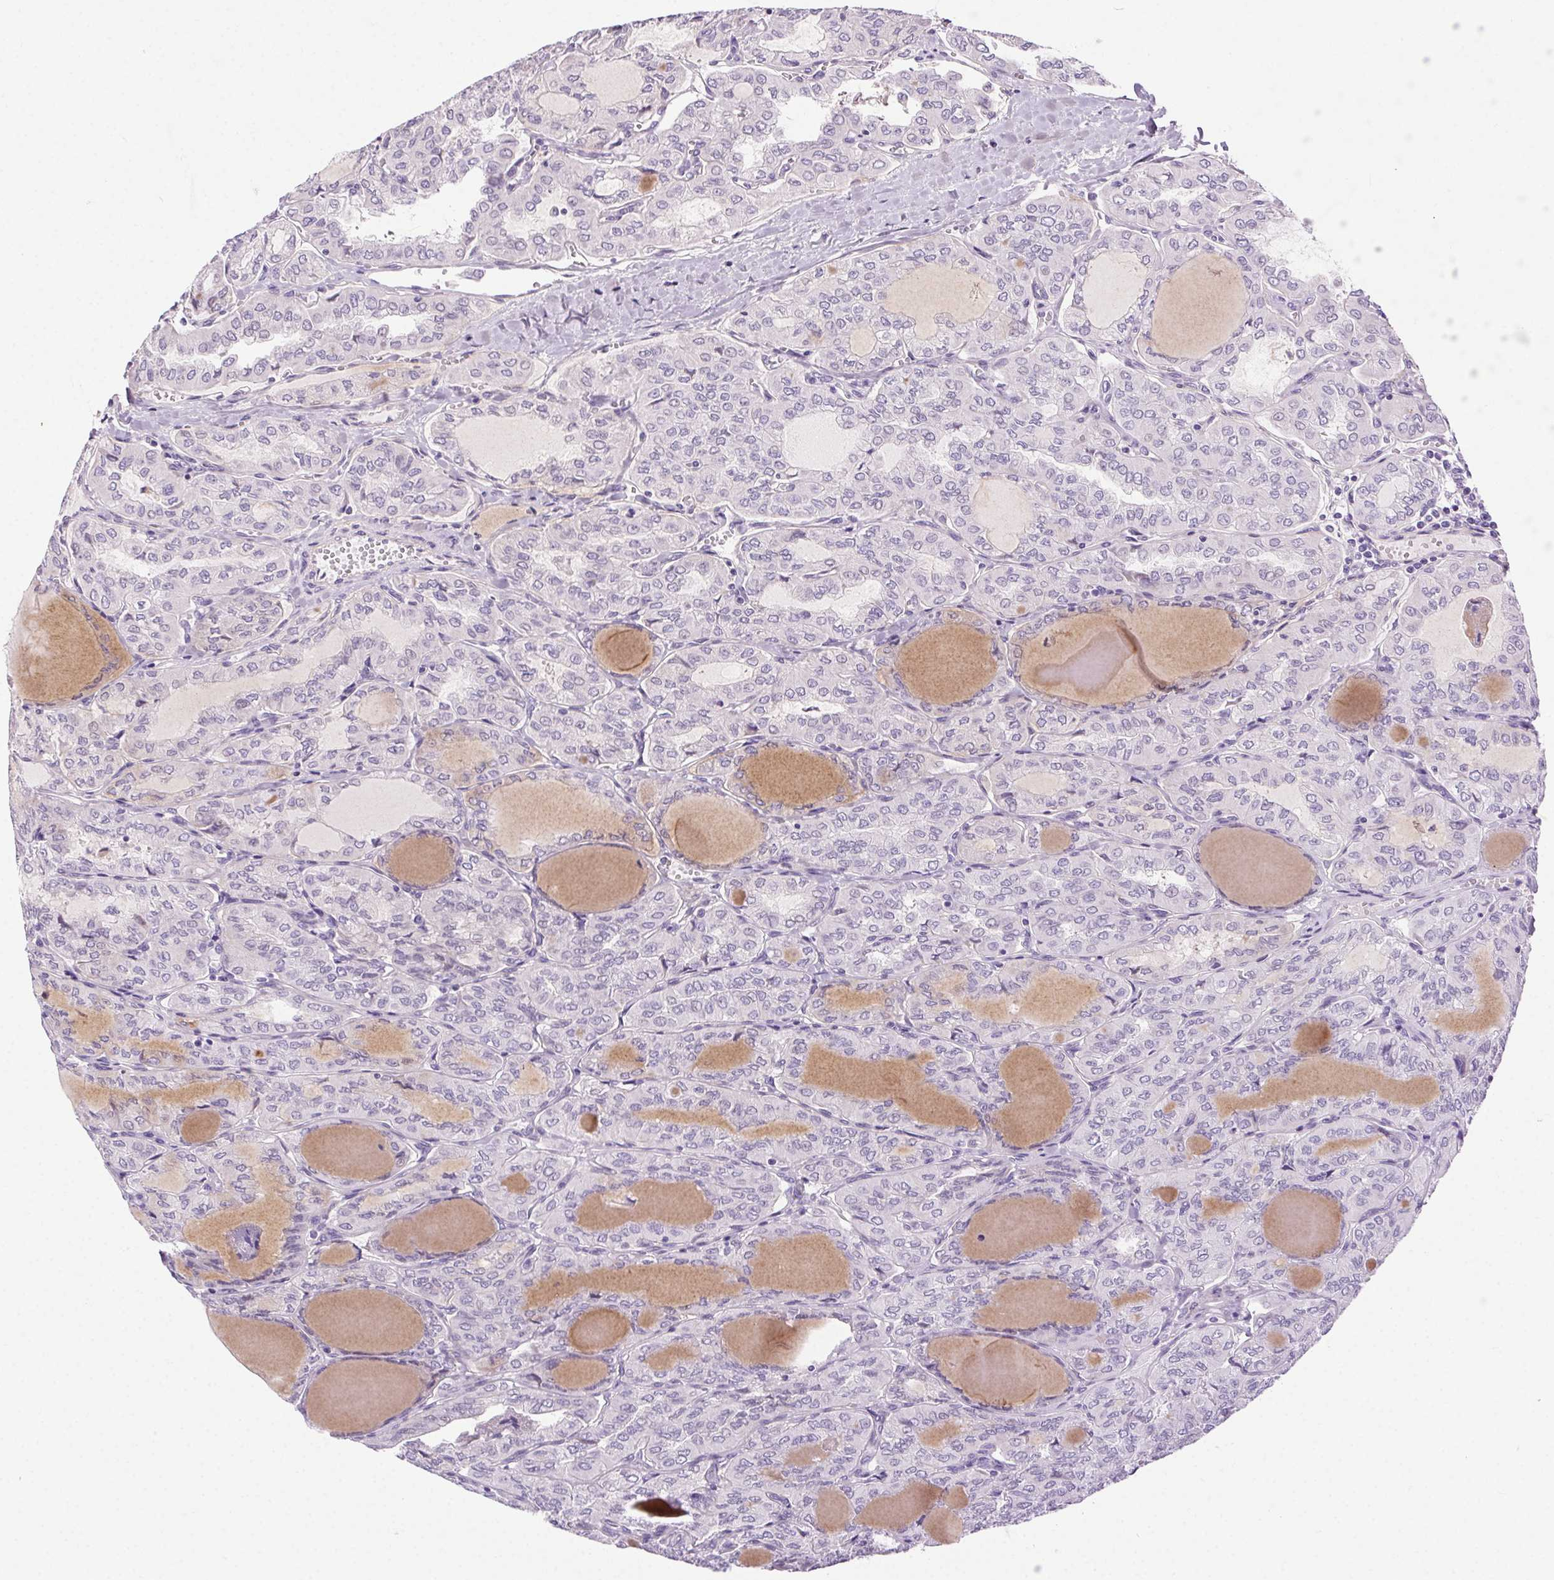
{"staining": {"intensity": "weak", "quantity": "<25%", "location": "cytoplasmic/membranous"}, "tissue": "thyroid cancer", "cell_type": "Tumor cells", "image_type": "cancer", "snomed": [{"axis": "morphology", "description": "Papillary adenocarcinoma, NOS"}, {"axis": "topography", "description": "Thyroid gland"}], "caption": "Protein analysis of thyroid papillary adenocarcinoma demonstrates no significant expression in tumor cells.", "gene": "SYT11", "patient": {"sex": "male", "age": 20}}